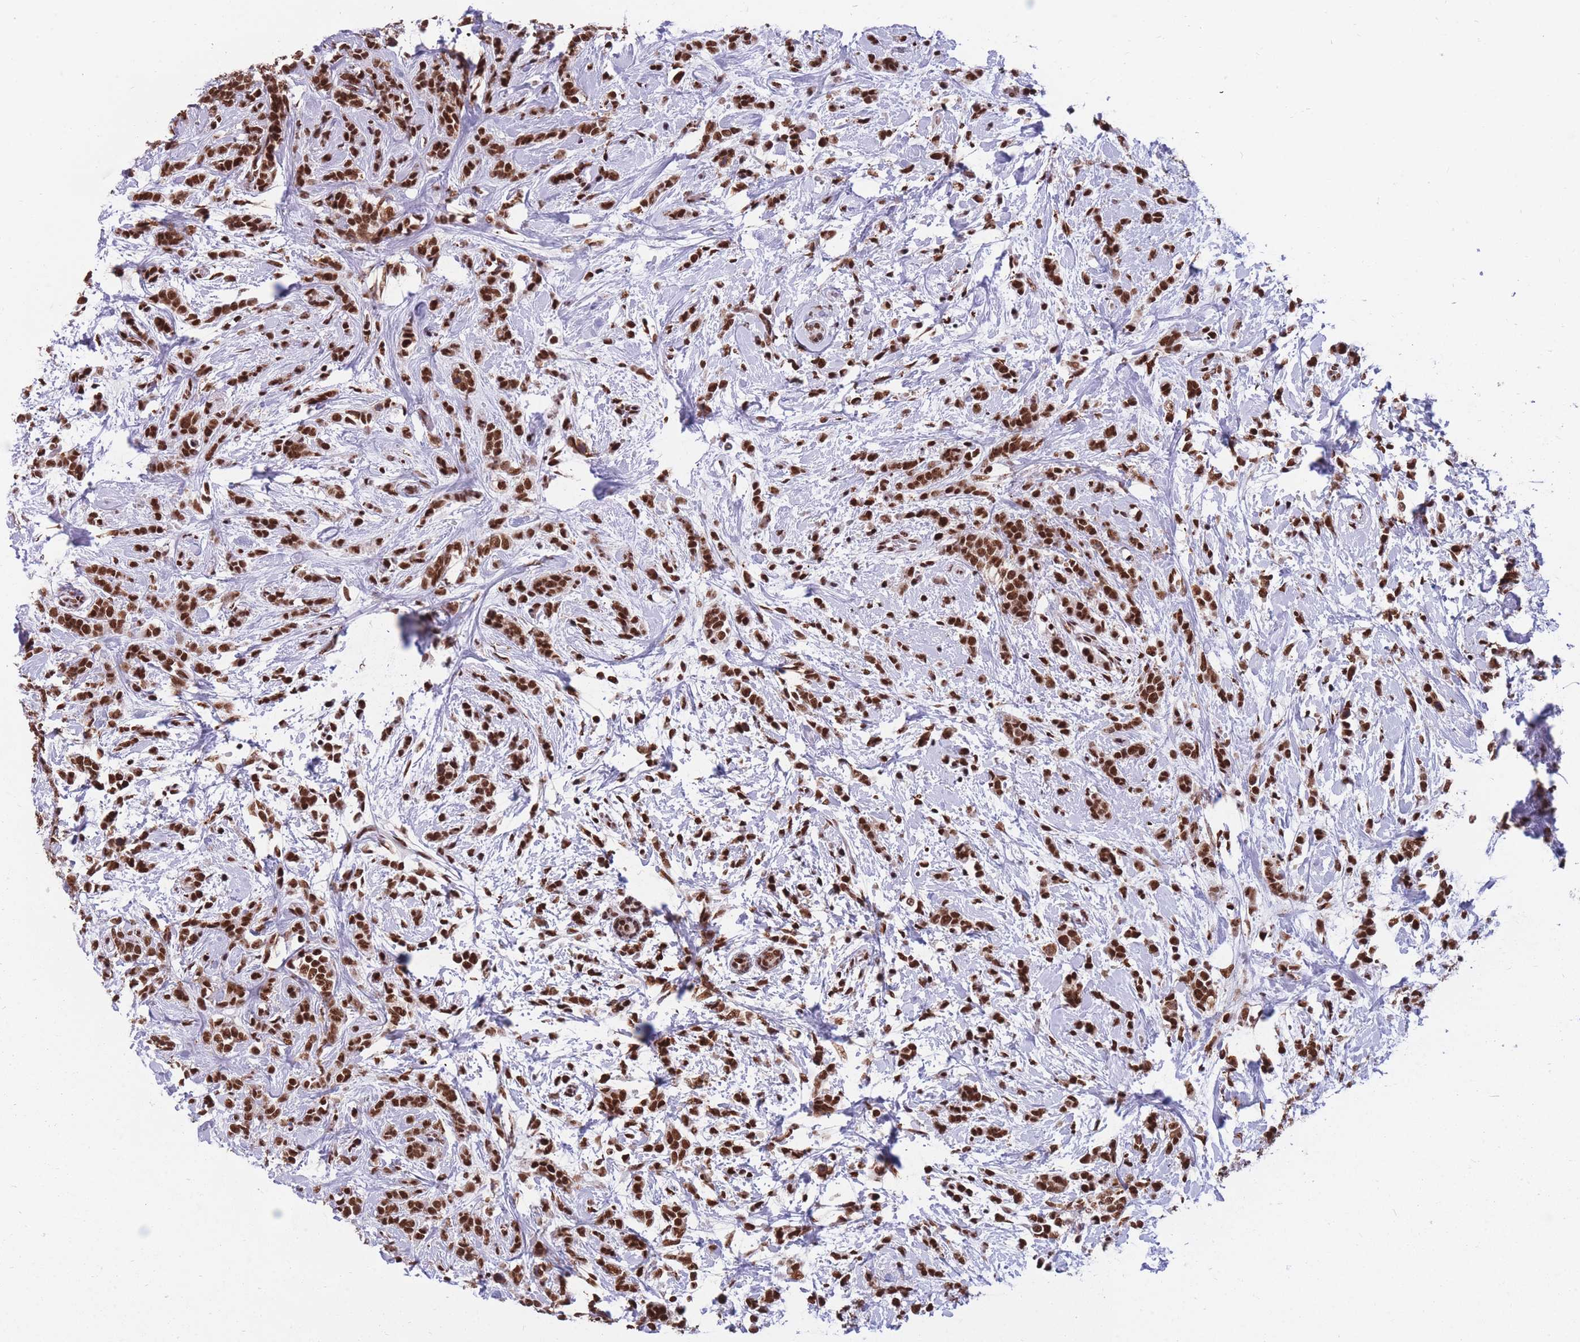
{"staining": {"intensity": "strong", "quantity": ">75%", "location": "nuclear"}, "tissue": "breast cancer", "cell_type": "Tumor cells", "image_type": "cancer", "snomed": [{"axis": "morphology", "description": "Lobular carcinoma"}, {"axis": "topography", "description": "Breast"}], "caption": "Breast cancer (lobular carcinoma) stained with DAB immunohistochemistry (IHC) shows high levels of strong nuclear expression in about >75% of tumor cells.", "gene": "PRPF19", "patient": {"sex": "female", "age": 58}}